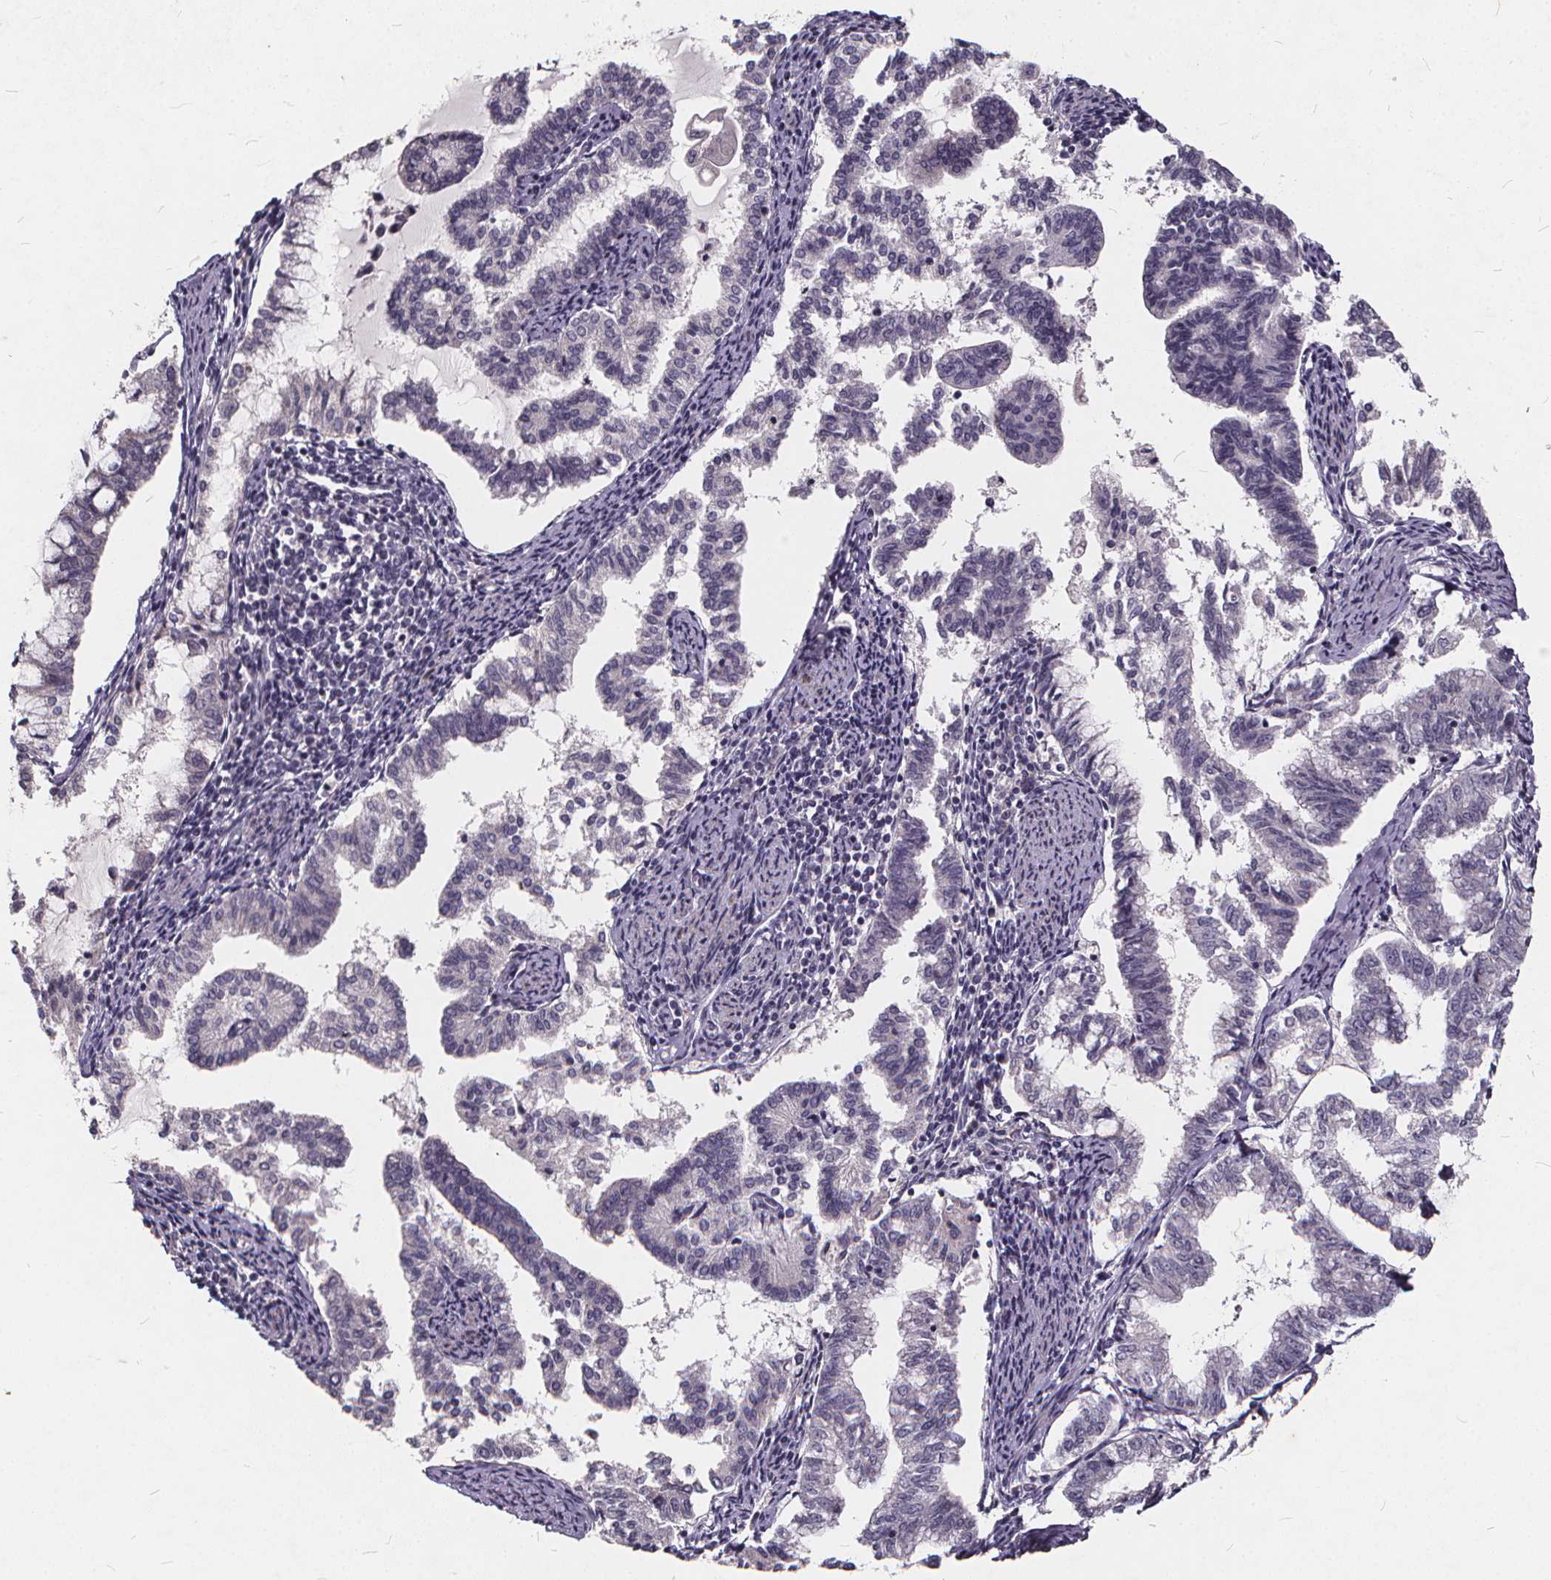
{"staining": {"intensity": "negative", "quantity": "none", "location": "none"}, "tissue": "endometrial cancer", "cell_type": "Tumor cells", "image_type": "cancer", "snomed": [{"axis": "morphology", "description": "Adenocarcinoma, NOS"}, {"axis": "topography", "description": "Endometrium"}], "caption": "Tumor cells show no significant positivity in adenocarcinoma (endometrial).", "gene": "TSPAN14", "patient": {"sex": "female", "age": 79}}